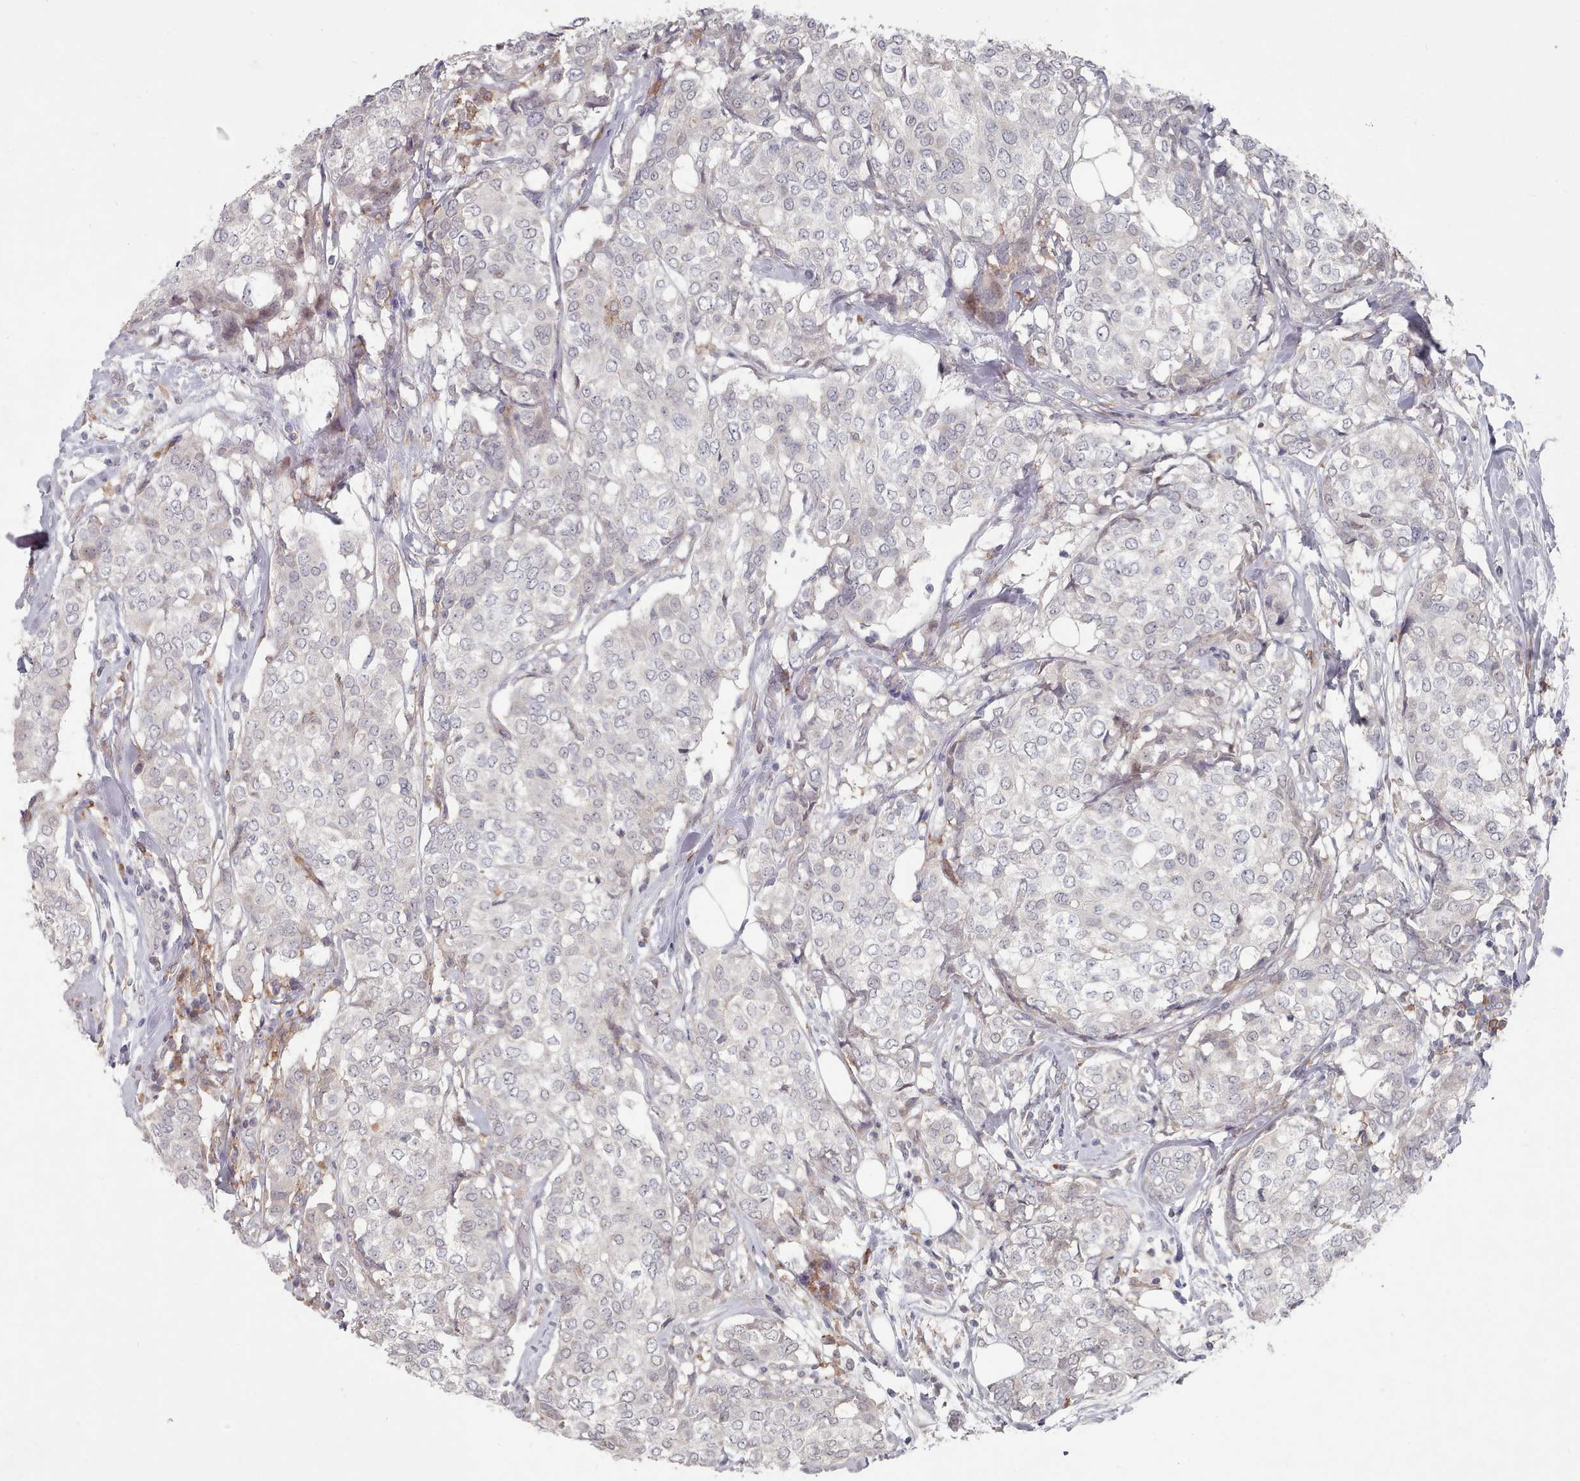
{"staining": {"intensity": "negative", "quantity": "none", "location": "none"}, "tissue": "breast cancer", "cell_type": "Tumor cells", "image_type": "cancer", "snomed": [{"axis": "morphology", "description": "Lobular carcinoma"}, {"axis": "topography", "description": "Breast"}], "caption": "Immunohistochemistry photomicrograph of breast cancer (lobular carcinoma) stained for a protein (brown), which exhibits no expression in tumor cells. (Immunohistochemistry (ihc), brightfield microscopy, high magnification).", "gene": "COL8A2", "patient": {"sex": "female", "age": 51}}